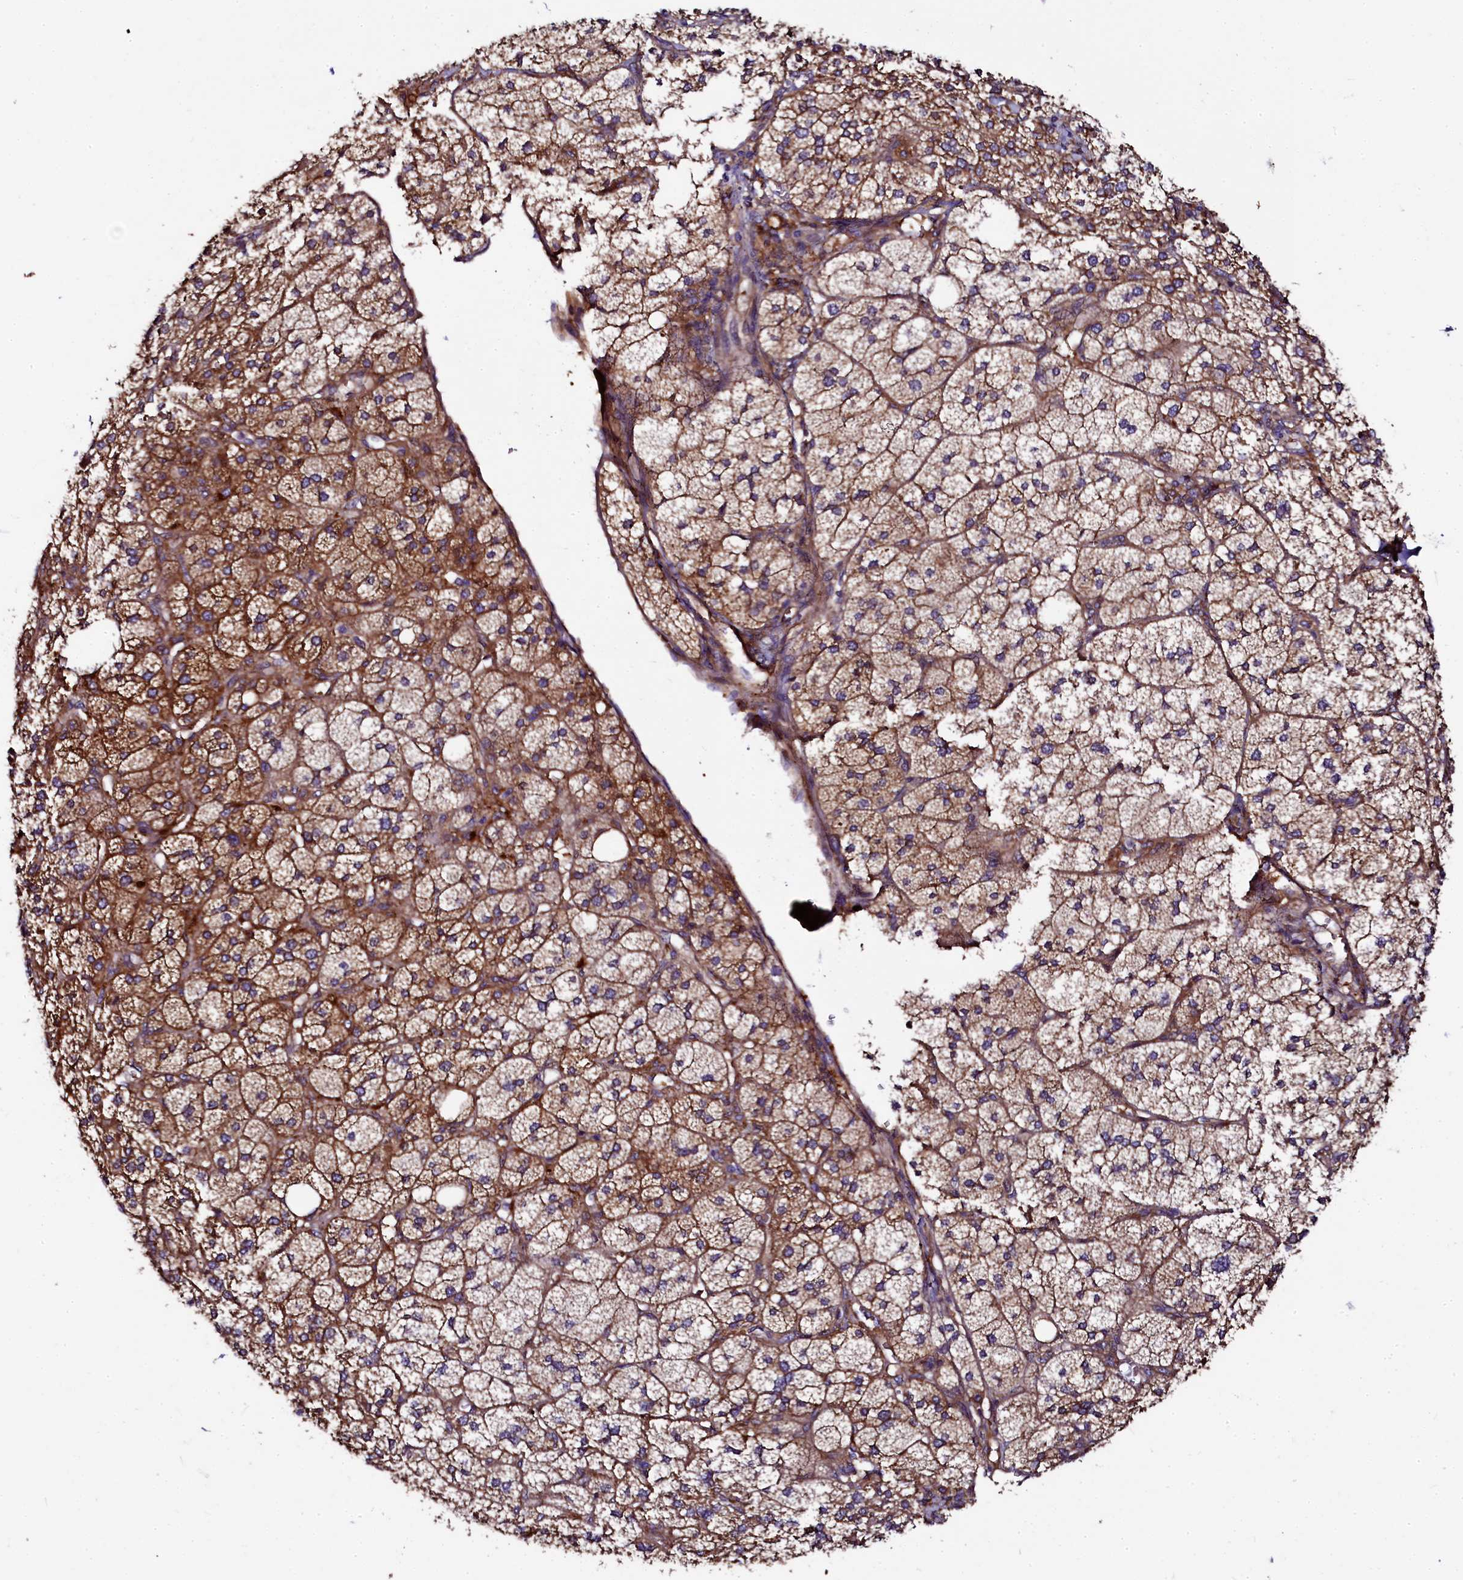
{"staining": {"intensity": "strong", "quantity": "25%-75%", "location": "cytoplasmic/membranous"}, "tissue": "adrenal gland", "cell_type": "Glandular cells", "image_type": "normal", "snomed": [{"axis": "morphology", "description": "Normal tissue, NOS"}, {"axis": "topography", "description": "Adrenal gland"}], "caption": "This histopathology image demonstrates immunohistochemistry staining of benign human adrenal gland, with high strong cytoplasmic/membranous expression in about 25%-75% of glandular cells.", "gene": "APPL2", "patient": {"sex": "female", "age": 61}}